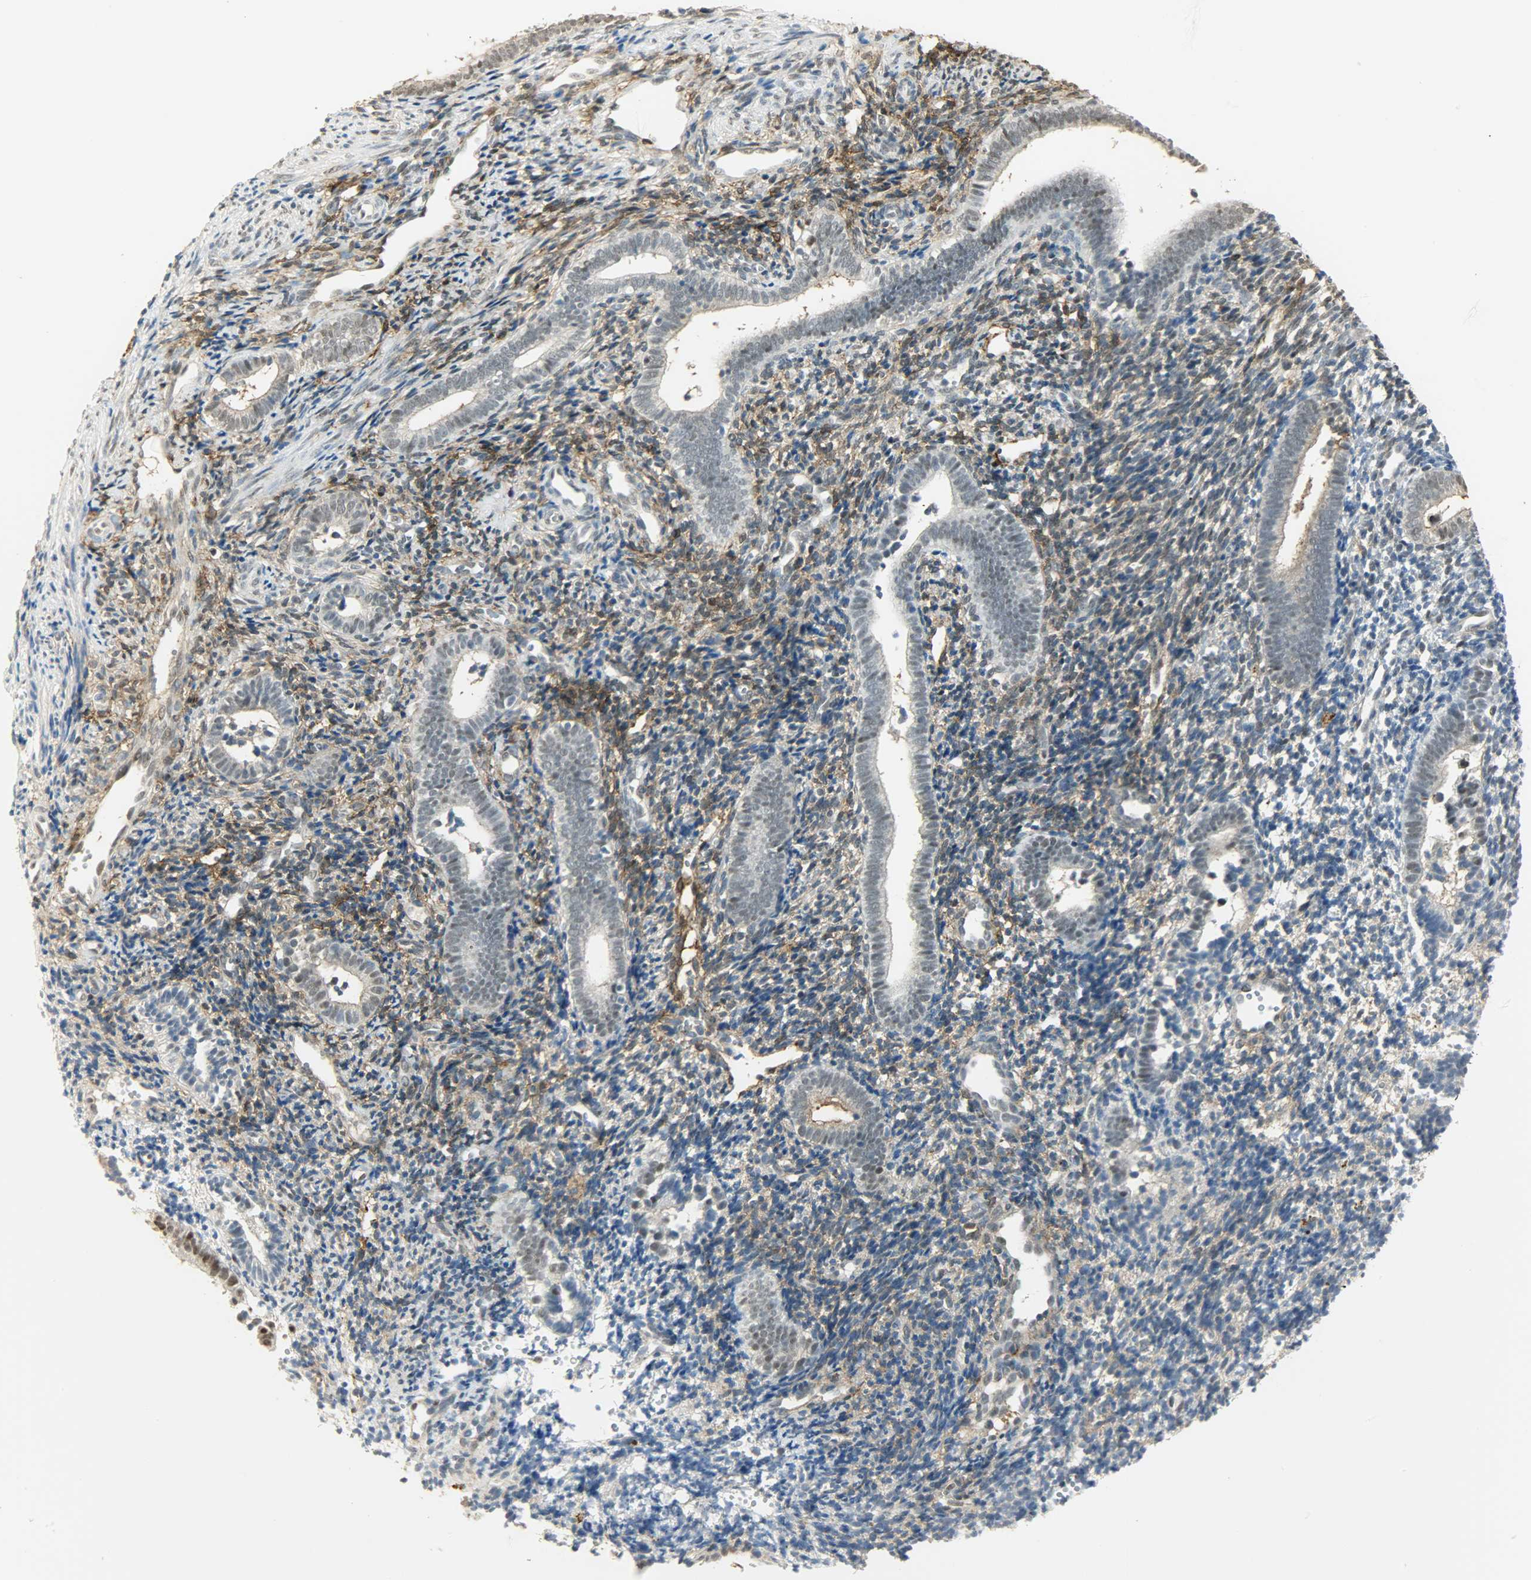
{"staining": {"intensity": "weak", "quantity": "<25%", "location": "nuclear"}, "tissue": "endometrium", "cell_type": "Cells in endometrial stroma", "image_type": "normal", "snomed": [{"axis": "morphology", "description": "Normal tissue, NOS"}, {"axis": "topography", "description": "Uterus"}, {"axis": "topography", "description": "Endometrium"}], "caption": "Cells in endometrial stroma are negative for protein expression in unremarkable human endometrium. (DAB (3,3'-diaminobenzidine) immunohistochemistry visualized using brightfield microscopy, high magnification).", "gene": "NGFR", "patient": {"sex": "female", "age": 33}}